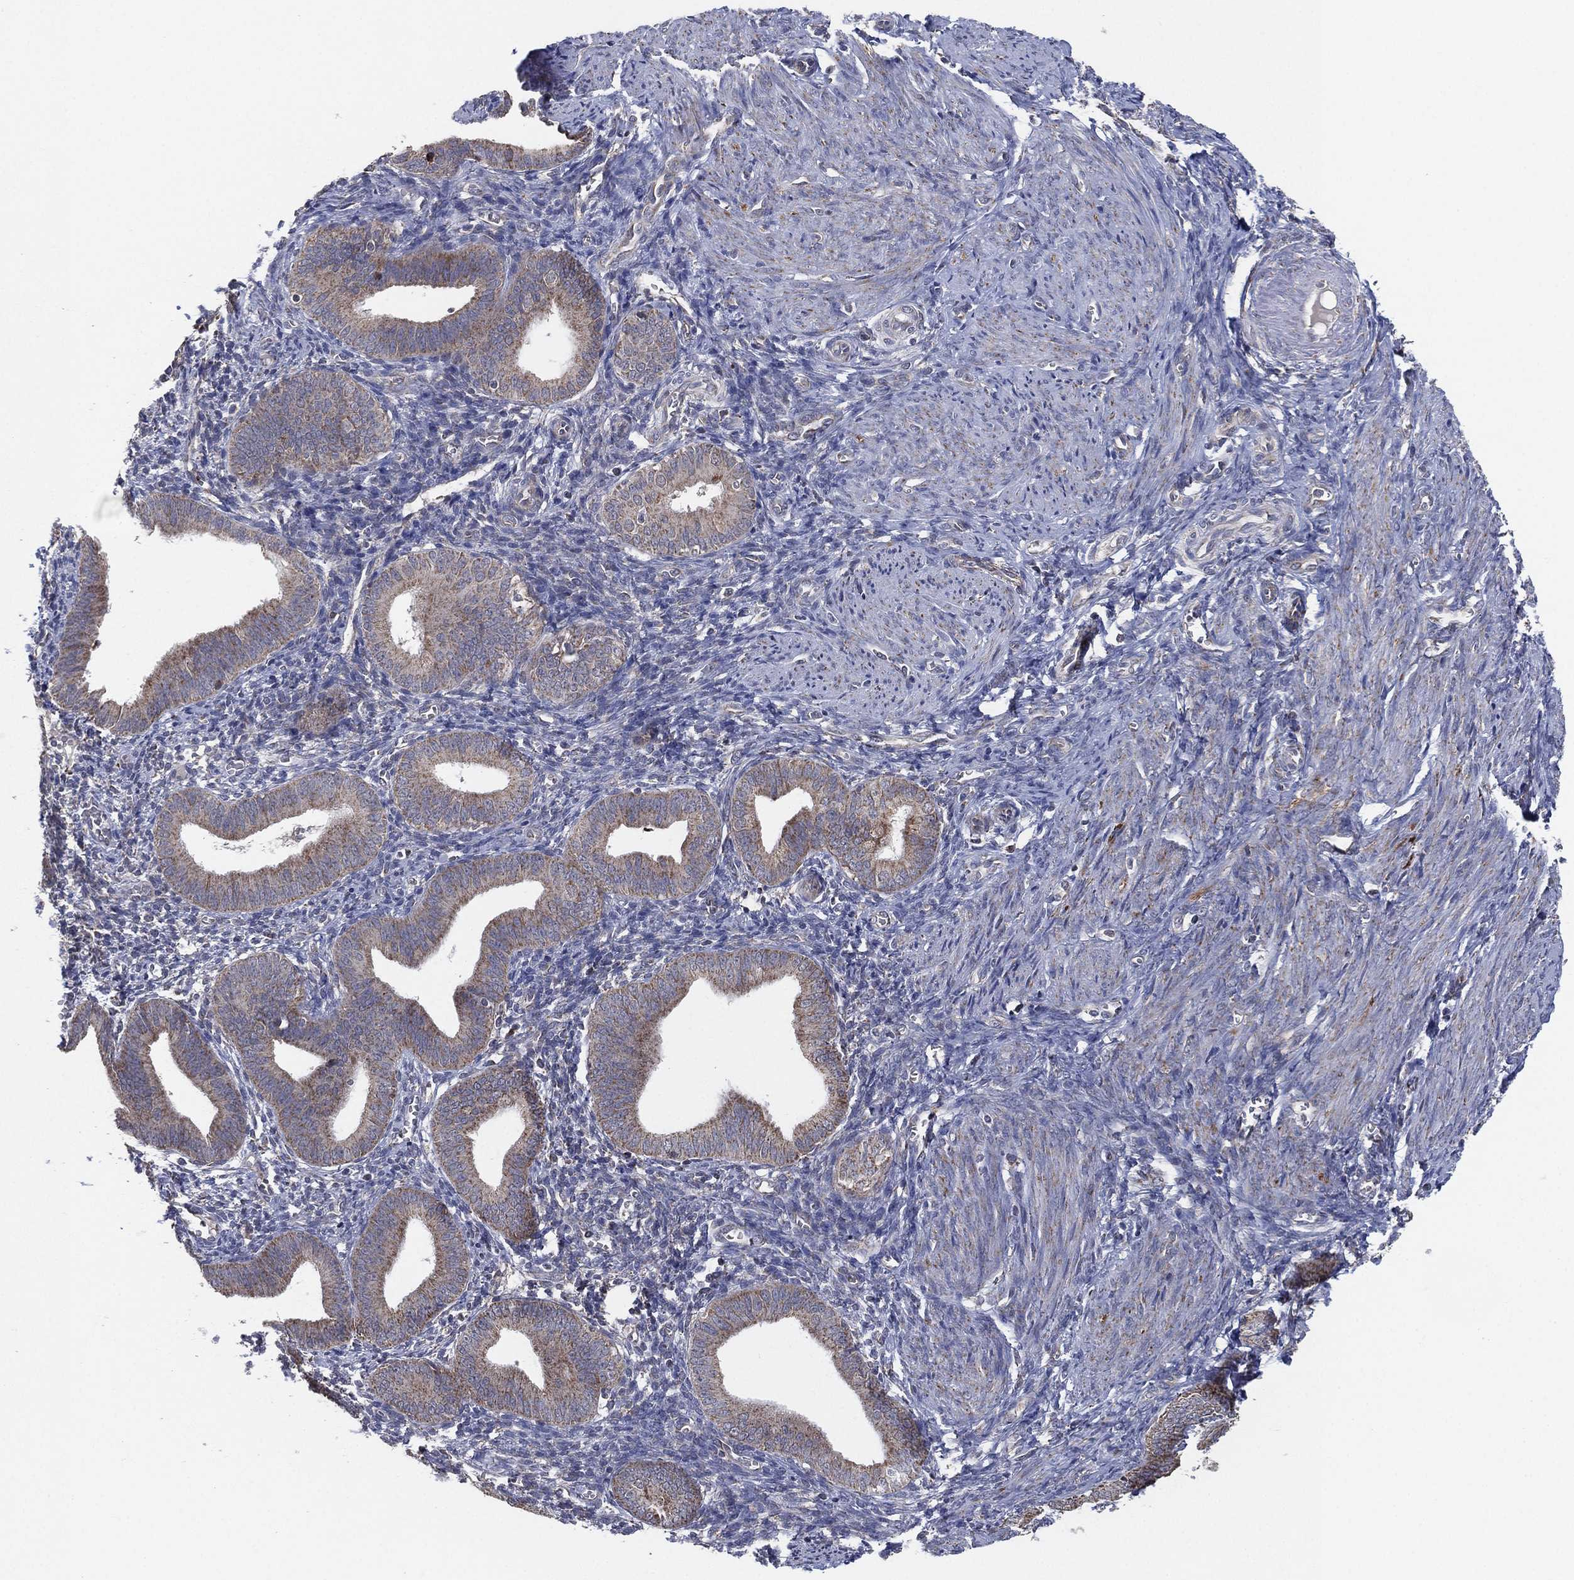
{"staining": {"intensity": "negative", "quantity": "none", "location": "none"}, "tissue": "endometrium", "cell_type": "Cells in endometrial stroma", "image_type": "normal", "snomed": [{"axis": "morphology", "description": "Normal tissue, NOS"}, {"axis": "topography", "description": "Endometrium"}], "caption": "IHC micrograph of benign human endometrium stained for a protein (brown), which reveals no positivity in cells in endometrial stroma.", "gene": "PSMG4", "patient": {"sex": "female", "age": 42}}